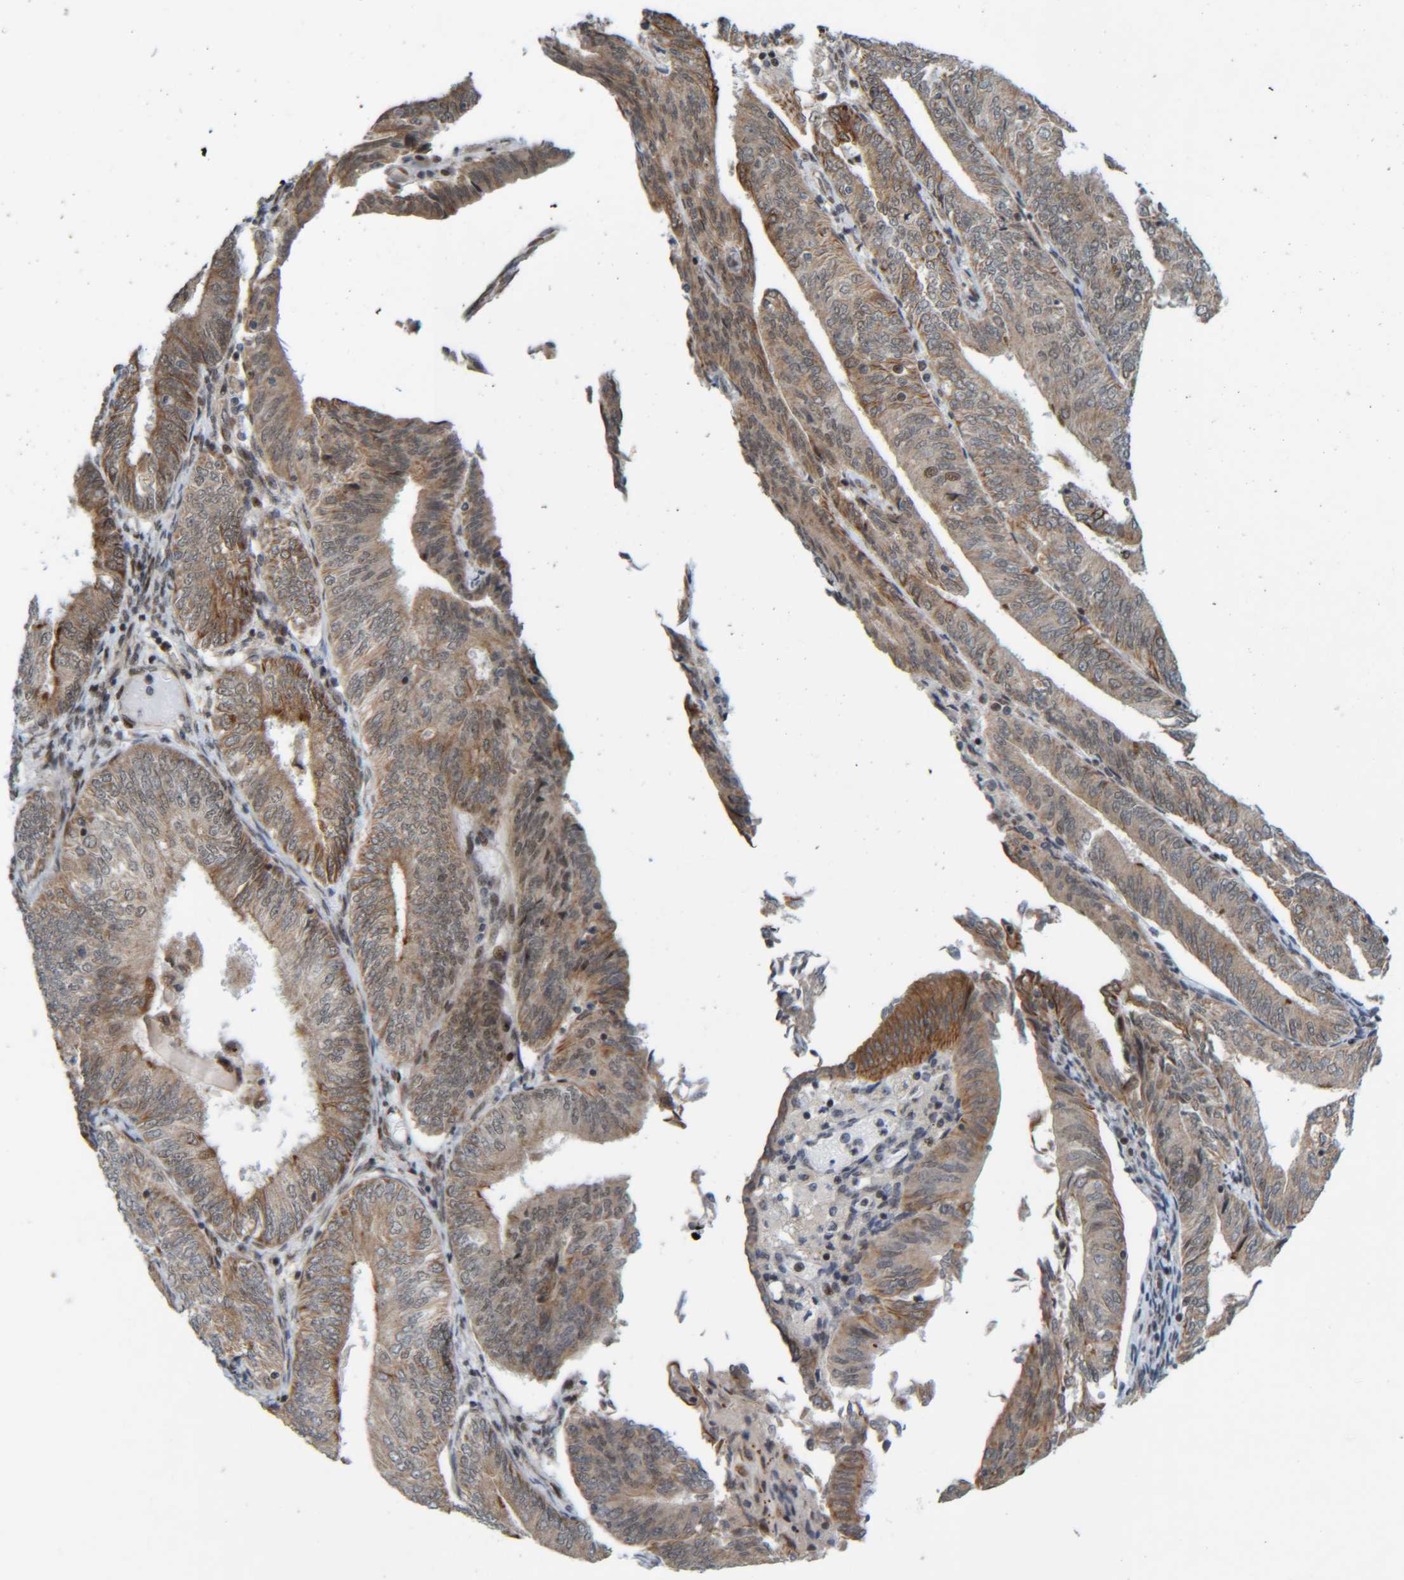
{"staining": {"intensity": "weak", "quantity": ">75%", "location": "cytoplasmic/membranous,nuclear"}, "tissue": "endometrial cancer", "cell_type": "Tumor cells", "image_type": "cancer", "snomed": [{"axis": "morphology", "description": "Adenocarcinoma, NOS"}, {"axis": "topography", "description": "Endometrium"}], "caption": "Protein staining of endometrial cancer (adenocarcinoma) tissue displays weak cytoplasmic/membranous and nuclear expression in approximately >75% of tumor cells.", "gene": "CCDC57", "patient": {"sex": "female", "age": 58}}